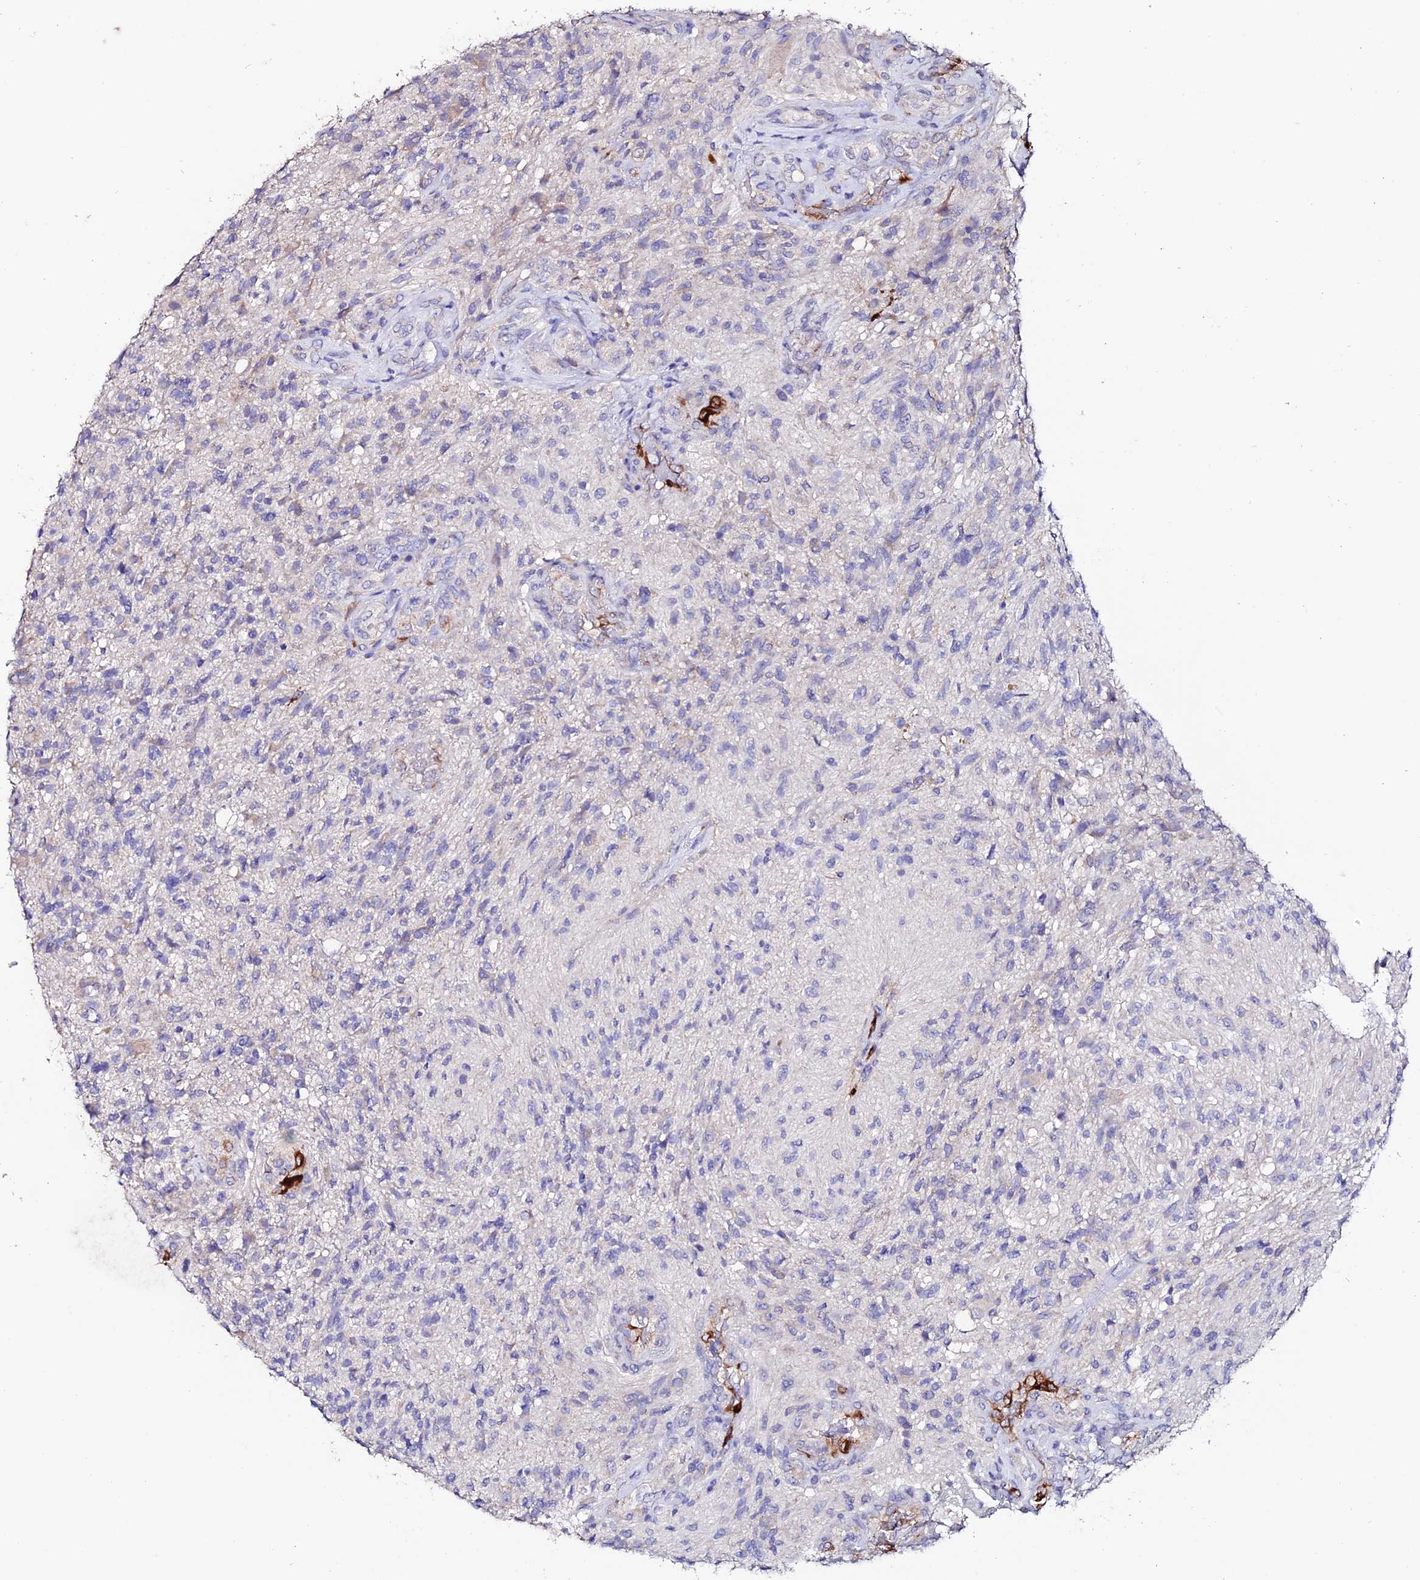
{"staining": {"intensity": "negative", "quantity": "none", "location": "none"}, "tissue": "glioma", "cell_type": "Tumor cells", "image_type": "cancer", "snomed": [{"axis": "morphology", "description": "Glioma, malignant, High grade"}, {"axis": "topography", "description": "Brain"}], "caption": "This is an immunohistochemistry (IHC) image of malignant high-grade glioma. There is no positivity in tumor cells.", "gene": "ESM1", "patient": {"sex": "male", "age": 56}}